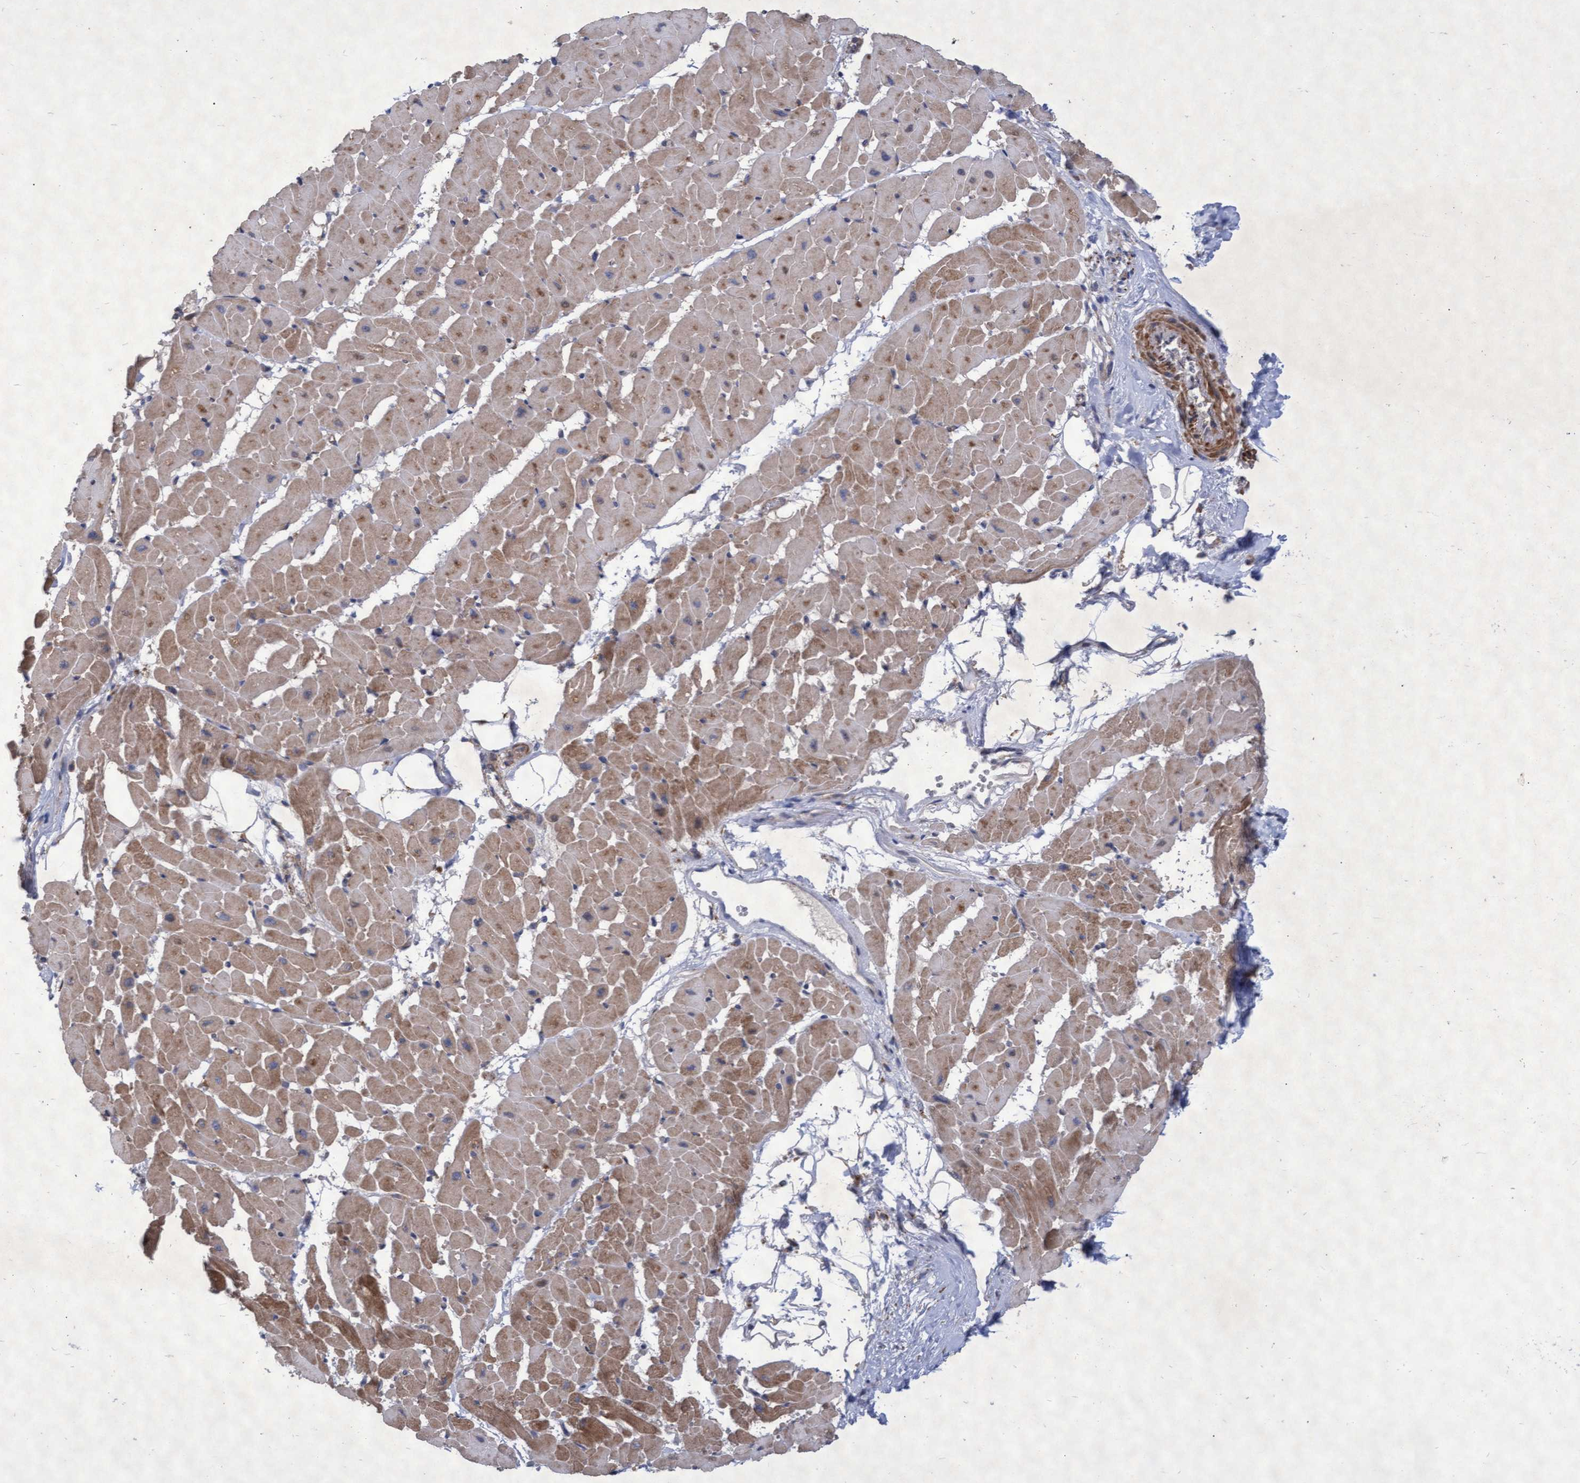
{"staining": {"intensity": "moderate", "quantity": ">75%", "location": "cytoplasmic/membranous"}, "tissue": "heart muscle", "cell_type": "Cardiomyocytes", "image_type": "normal", "snomed": [{"axis": "morphology", "description": "Normal tissue, NOS"}, {"axis": "topography", "description": "Heart"}], "caption": "Protein analysis of normal heart muscle demonstrates moderate cytoplasmic/membranous positivity in about >75% of cardiomyocytes. (DAB IHC with brightfield microscopy, high magnification).", "gene": "ABCF2", "patient": {"sex": "female", "age": 19}}